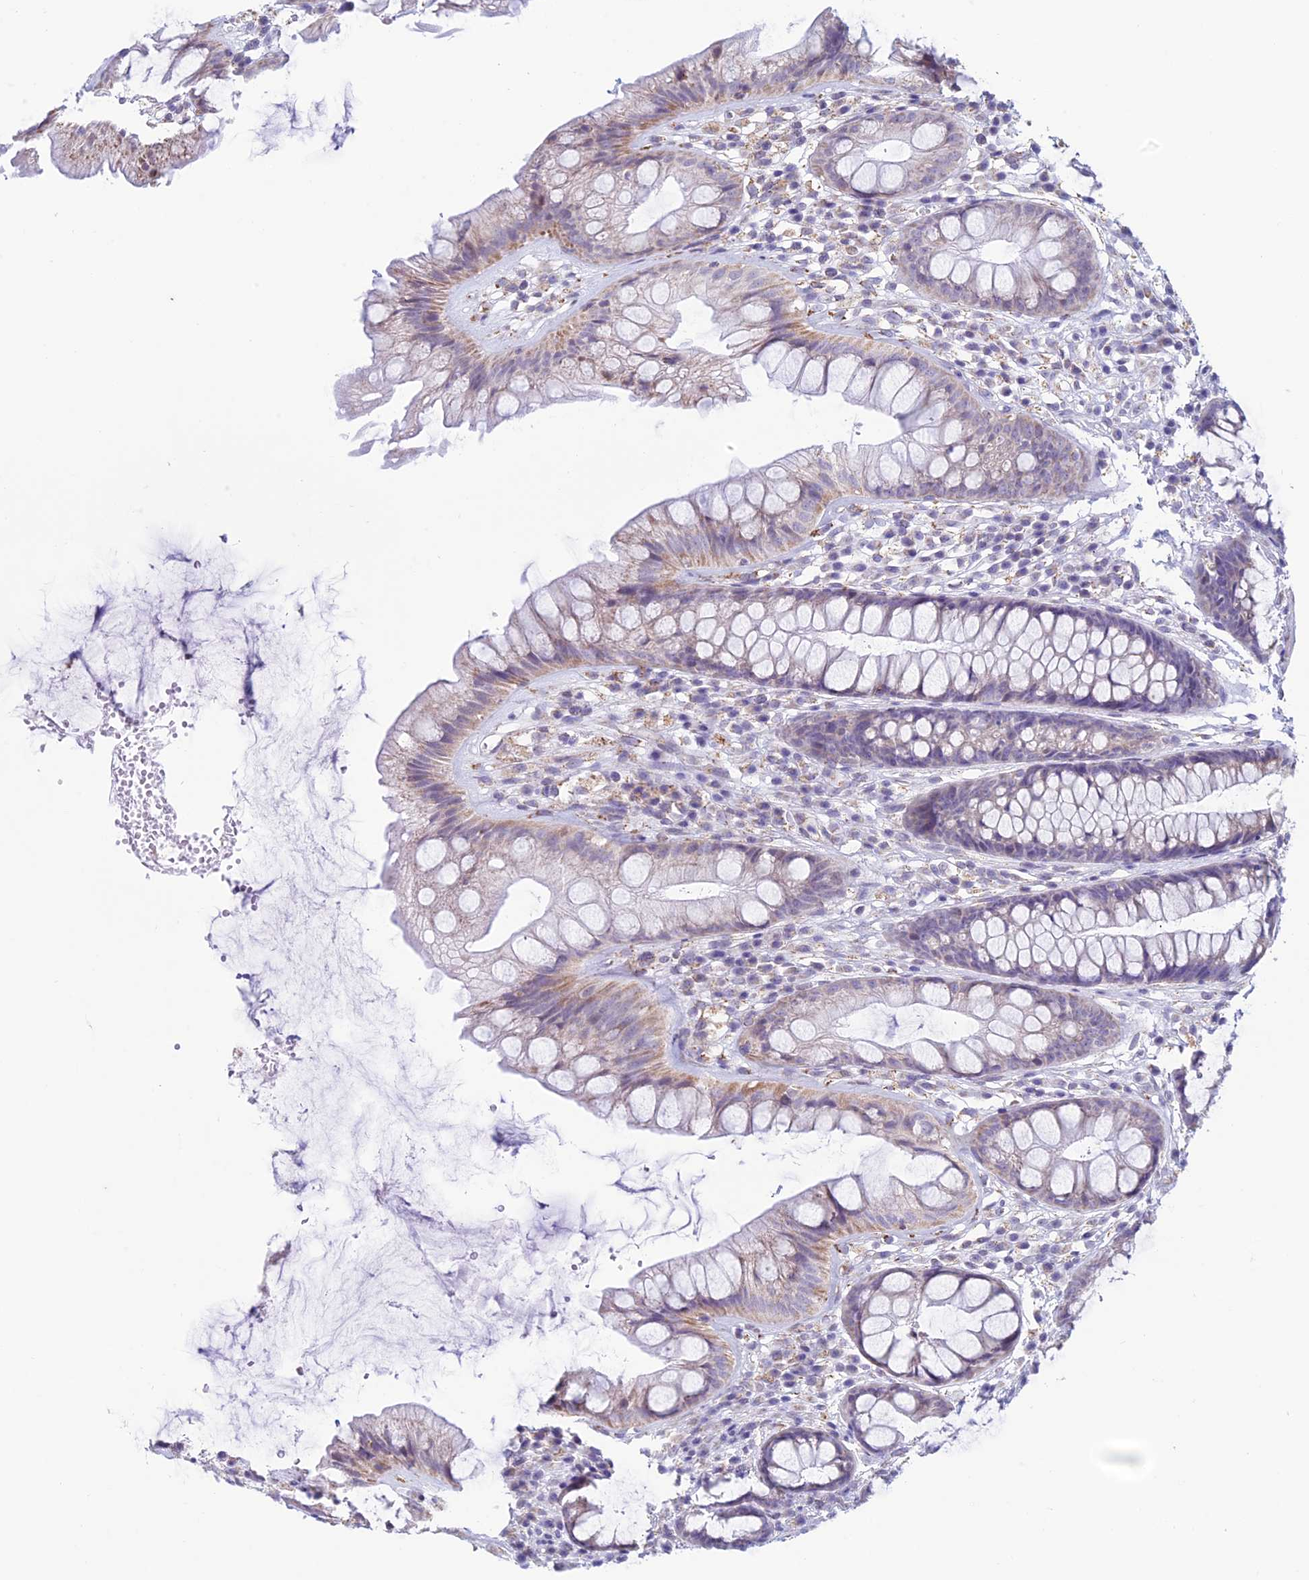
{"staining": {"intensity": "weak", "quantity": ">75%", "location": "cytoplasmic/membranous"}, "tissue": "rectum", "cell_type": "Glandular cells", "image_type": "normal", "snomed": [{"axis": "morphology", "description": "Normal tissue, NOS"}, {"axis": "topography", "description": "Rectum"}], "caption": "Benign rectum shows weak cytoplasmic/membranous expression in about >75% of glandular cells.", "gene": "ZNG1A", "patient": {"sex": "male", "age": 74}}